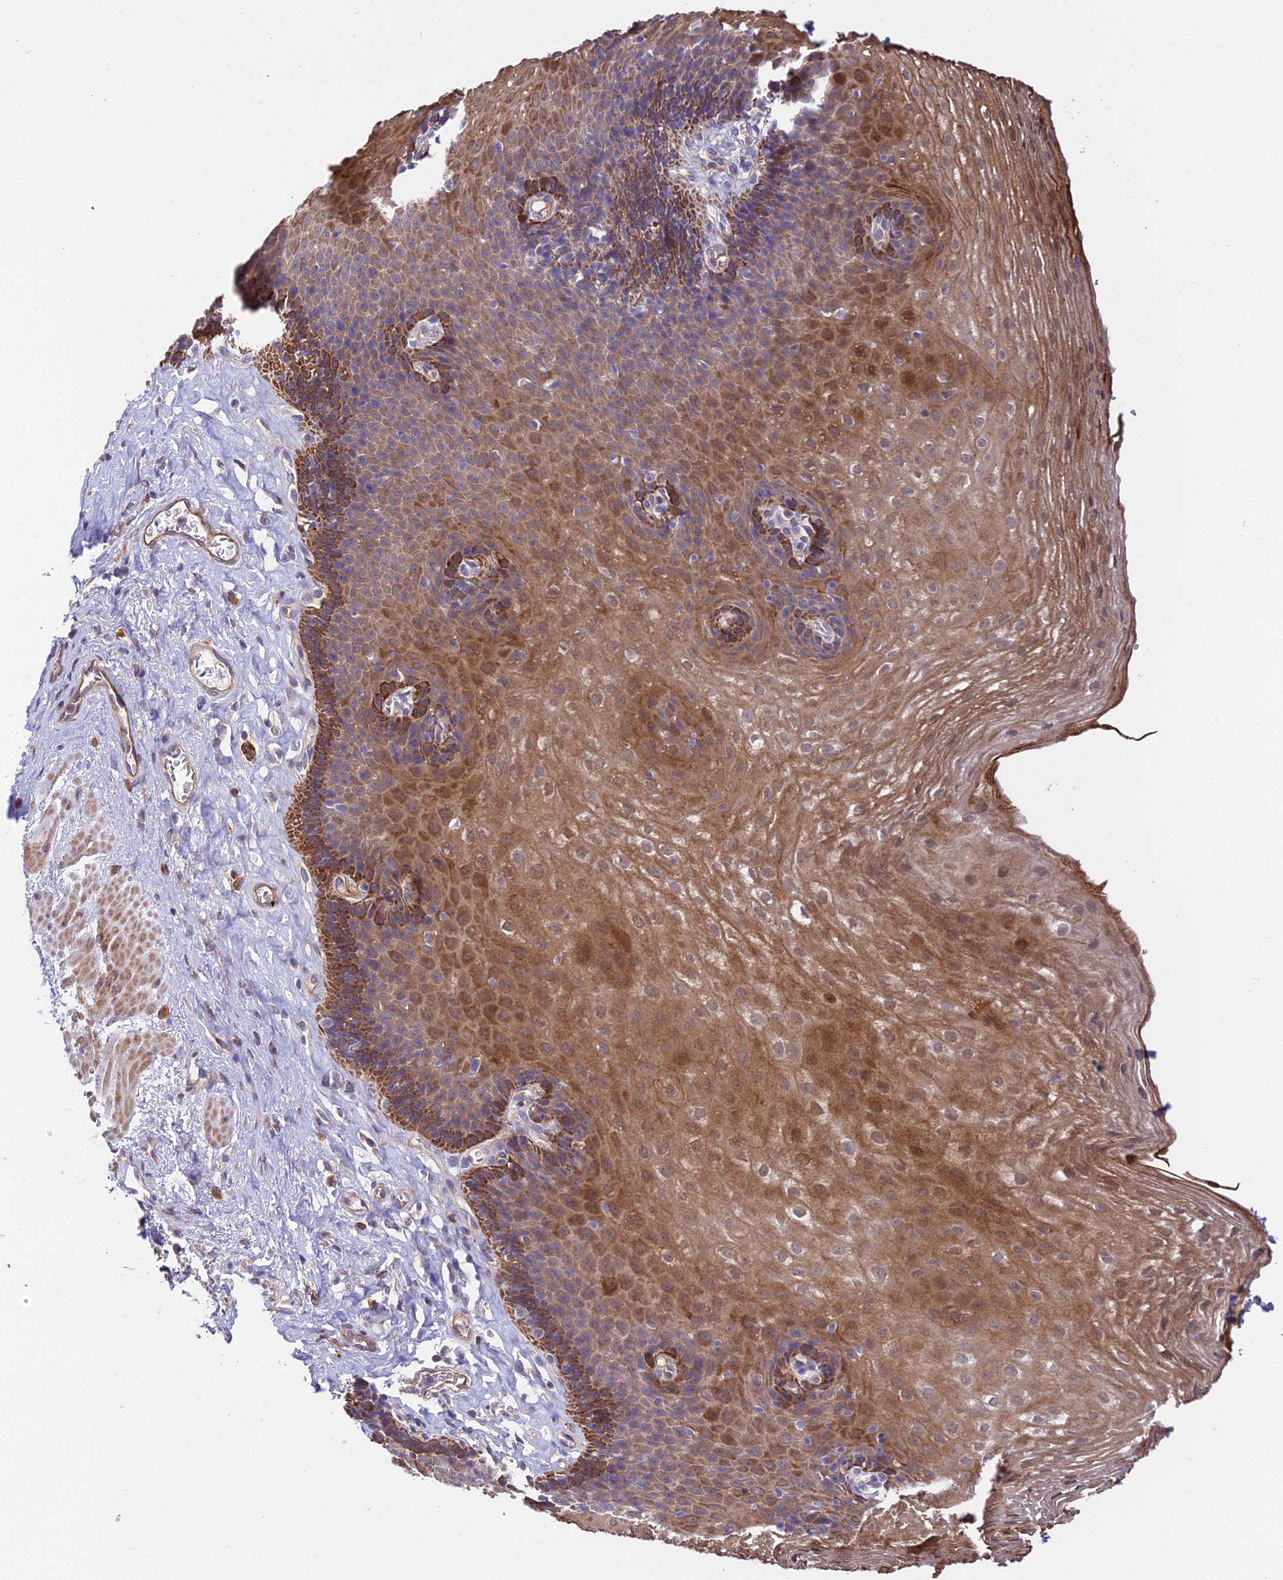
{"staining": {"intensity": "strong", "quantity": ">75%", "location": "cytoplasmic/membranous,nuclear"}, "tissue": "esophagus", "cell_type": "Squamous epithelial cells", "image_type": "normal", "snomed": [{"axis": "morphology", "description": "Normal tissue, NOS"}, {"axis": "topography", "description": "Esophagus"}], "caption": "An immunohistochemistry micrograph of unremarkable tissue is shown. Protein staining in brown shows strong cytoplasmic/membranous,nuclear positivity in esophagus within squamous epithelial cells.", "gene": "TRIM43B", "patient": {"sex": "female", "age": 66}}